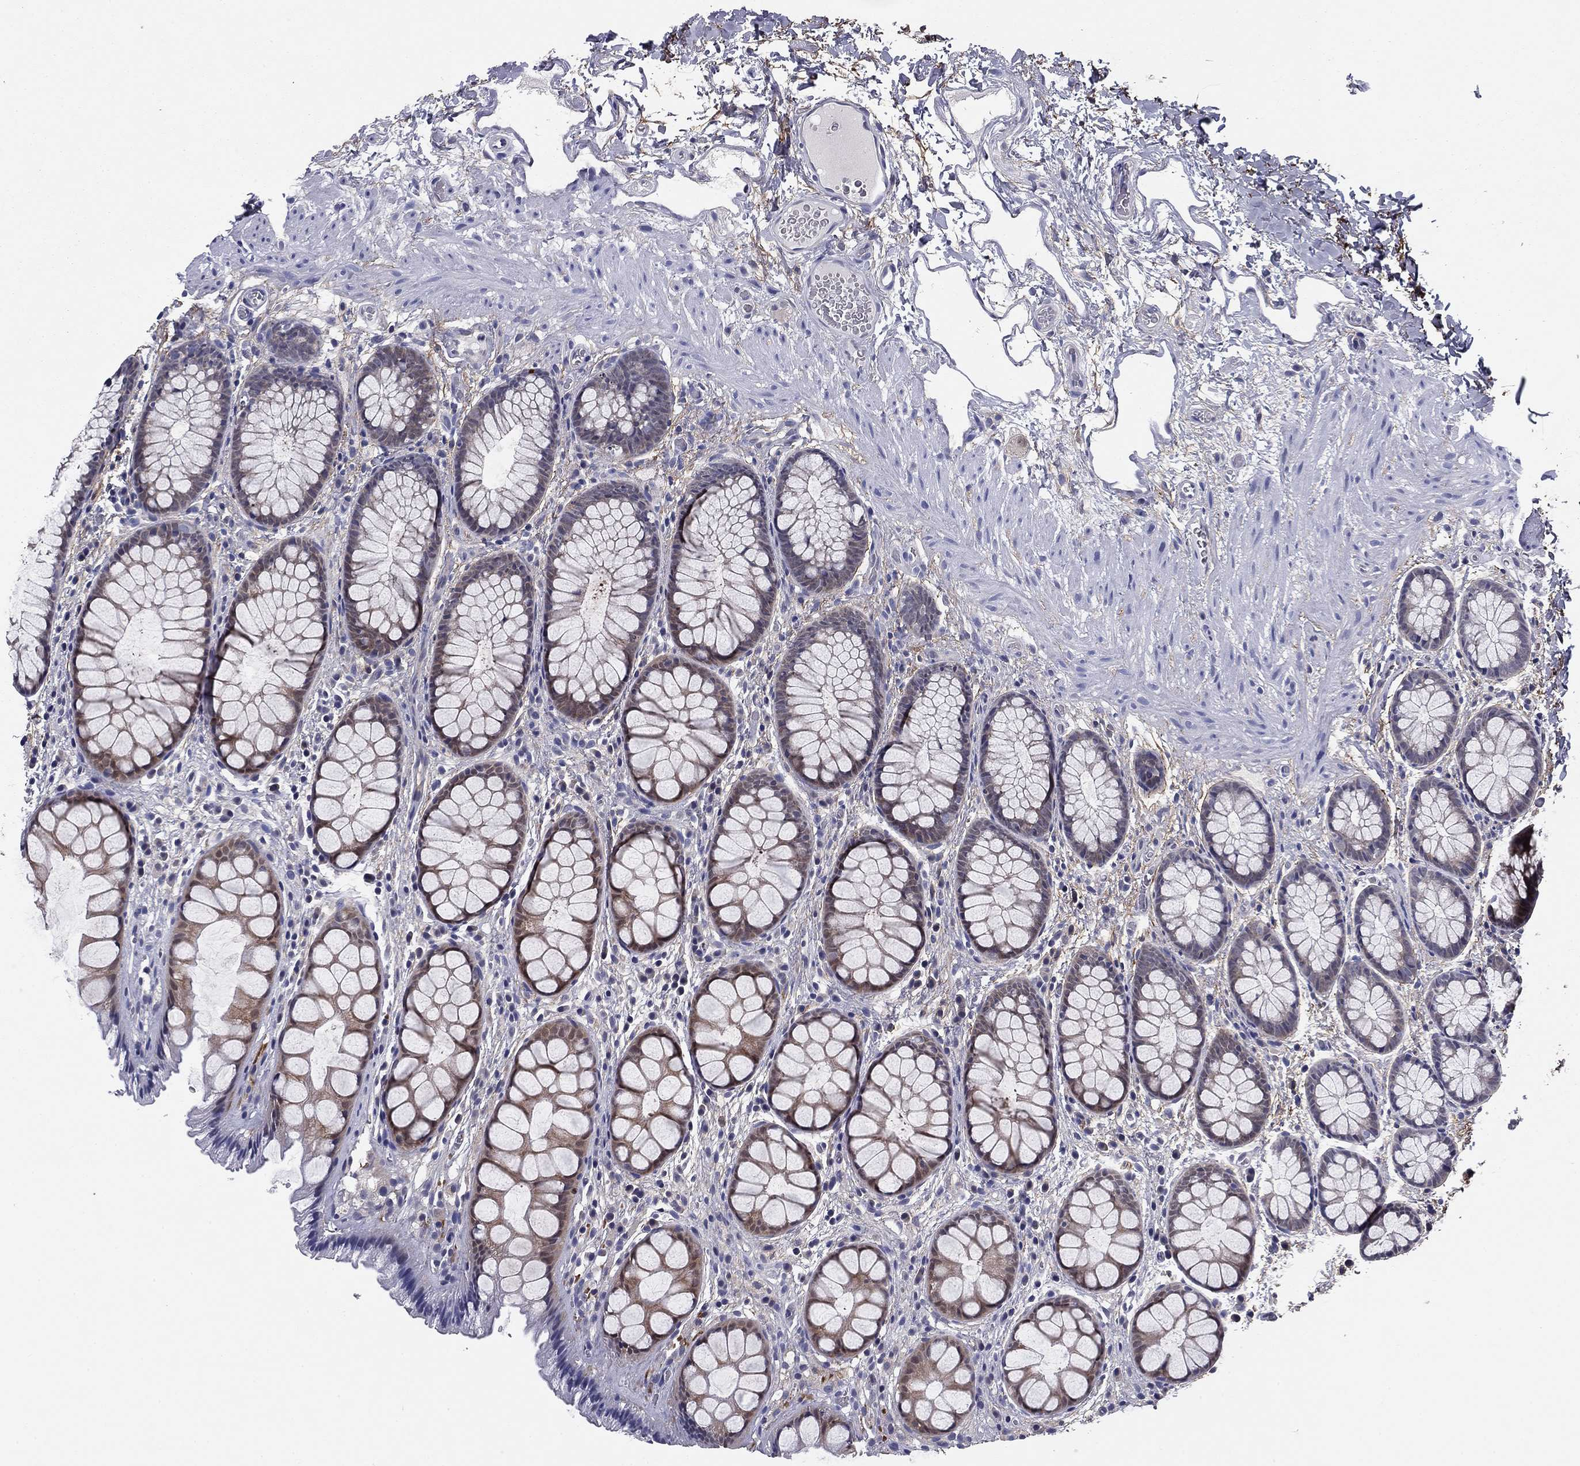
{"staining": {"intensity": "moderate", "quantity": "25%-75%", "location": "cytoplasmic/membranous"}, "tissue": "rectum", "cell_type": "Glandular cells", "image_type": "normal", "snomed": [{"axis": "morphology", "description": "Normal tissue, NOS"}, {"axis": "topography", "description": "Rectum"}], "caption": "Glandular cells show moderate cytoplasmic/membranous expression in about 25%-75% of cells in benign rectum.", "gene": "REXO5", "patient": {"sex": "female", "age": 62}}